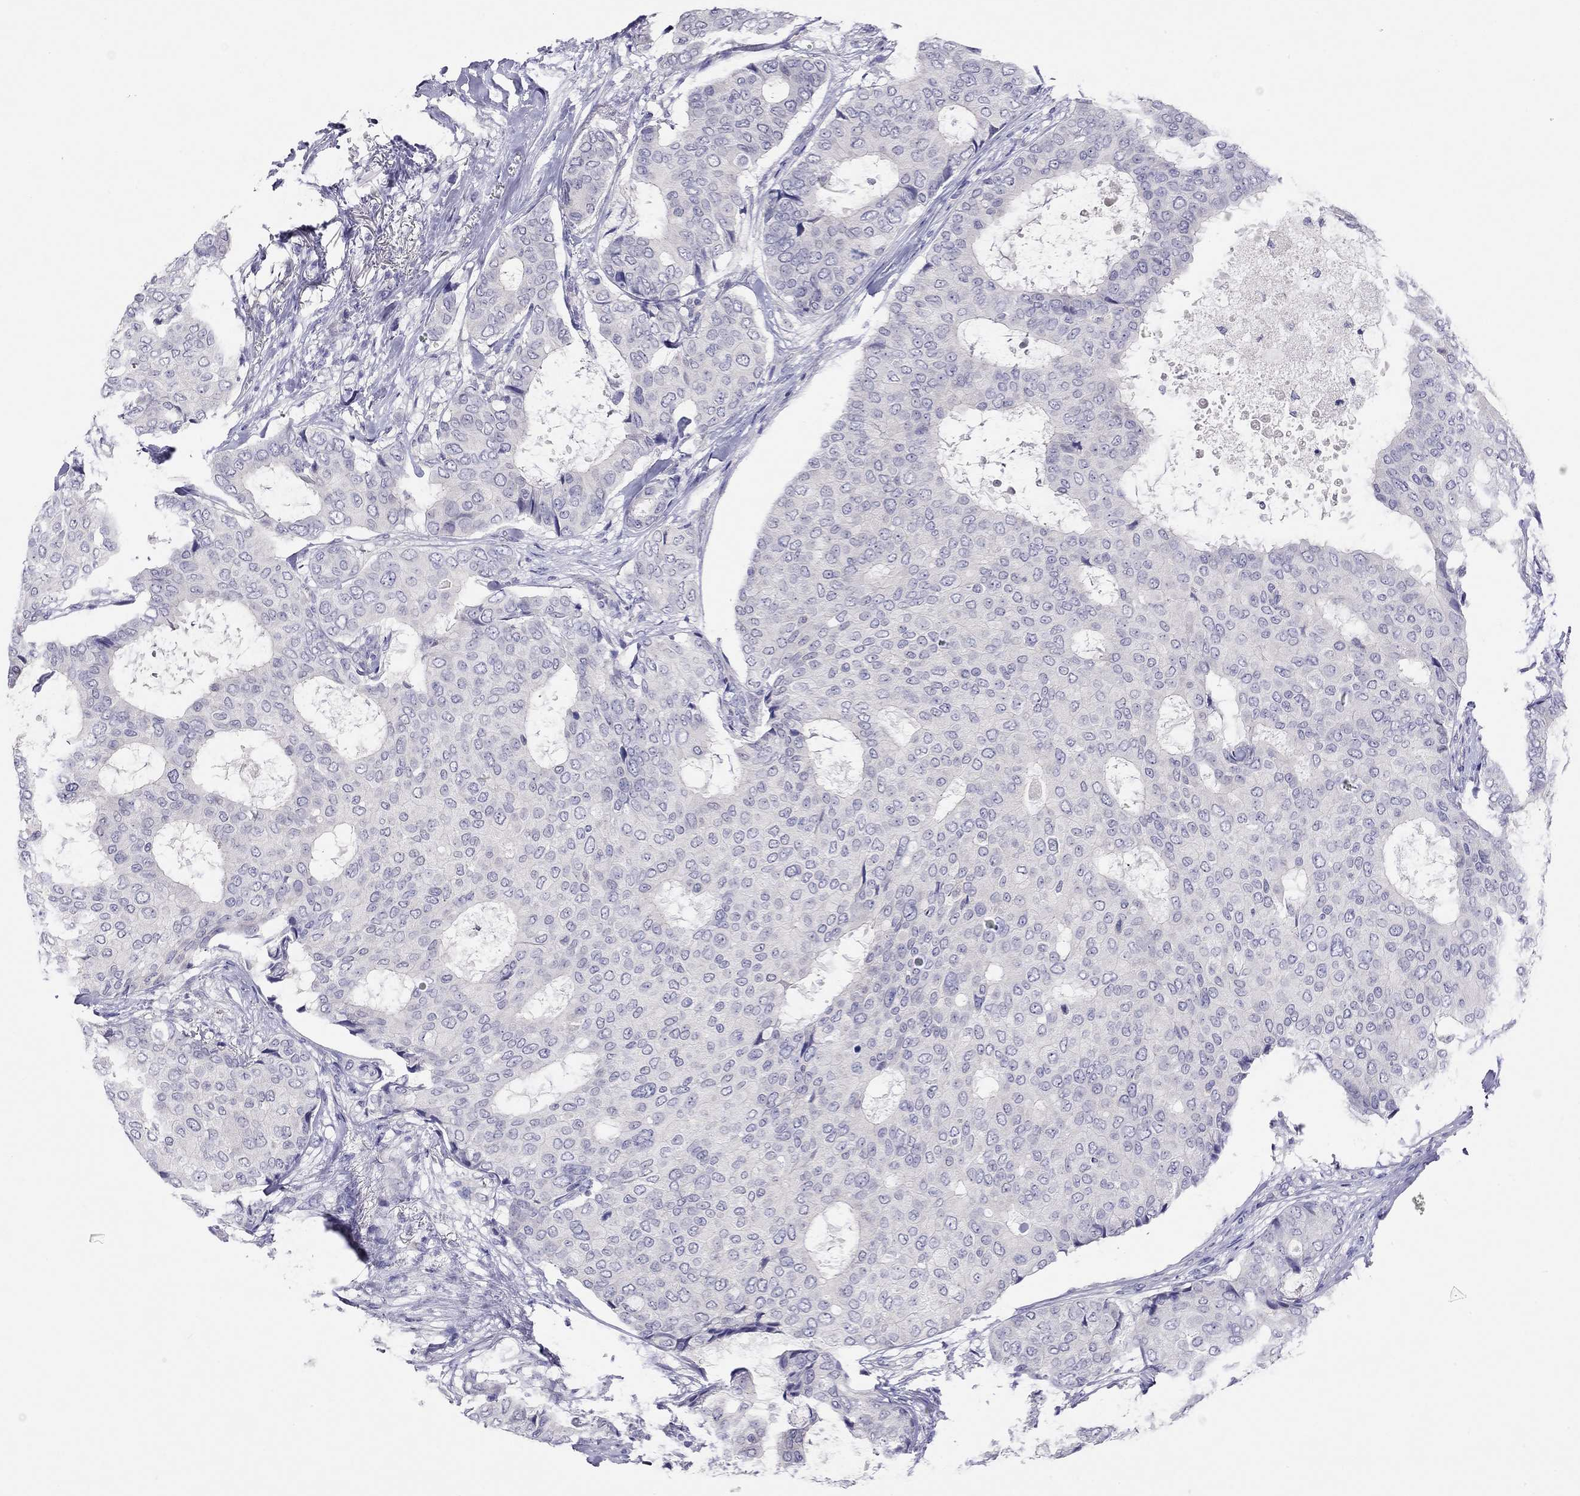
{"staining": {"intensity": "negative", "quantity": "none", "location": "none"}, "tissue": "breast cancer", "cell_type": "Tumor cells", "image_type": "cancer", "snomed": [{"axis": "morphology", "description": "Duct carcinoma"}, {"axis": "topography", "description": "Breast"}], "caption": "Tumor cells are negative for brown protein staining in breast infiltrating ductal carcinoma. The staining was performed using DAB (3,3'-diaminobenzidine) to visualize the protein expression in brown, while the nuclei were stained in blue with hematoxylin (Magnification: 20x).", "gene": "CAPNS2", "patient": {"sex": "female", "age": 75}}